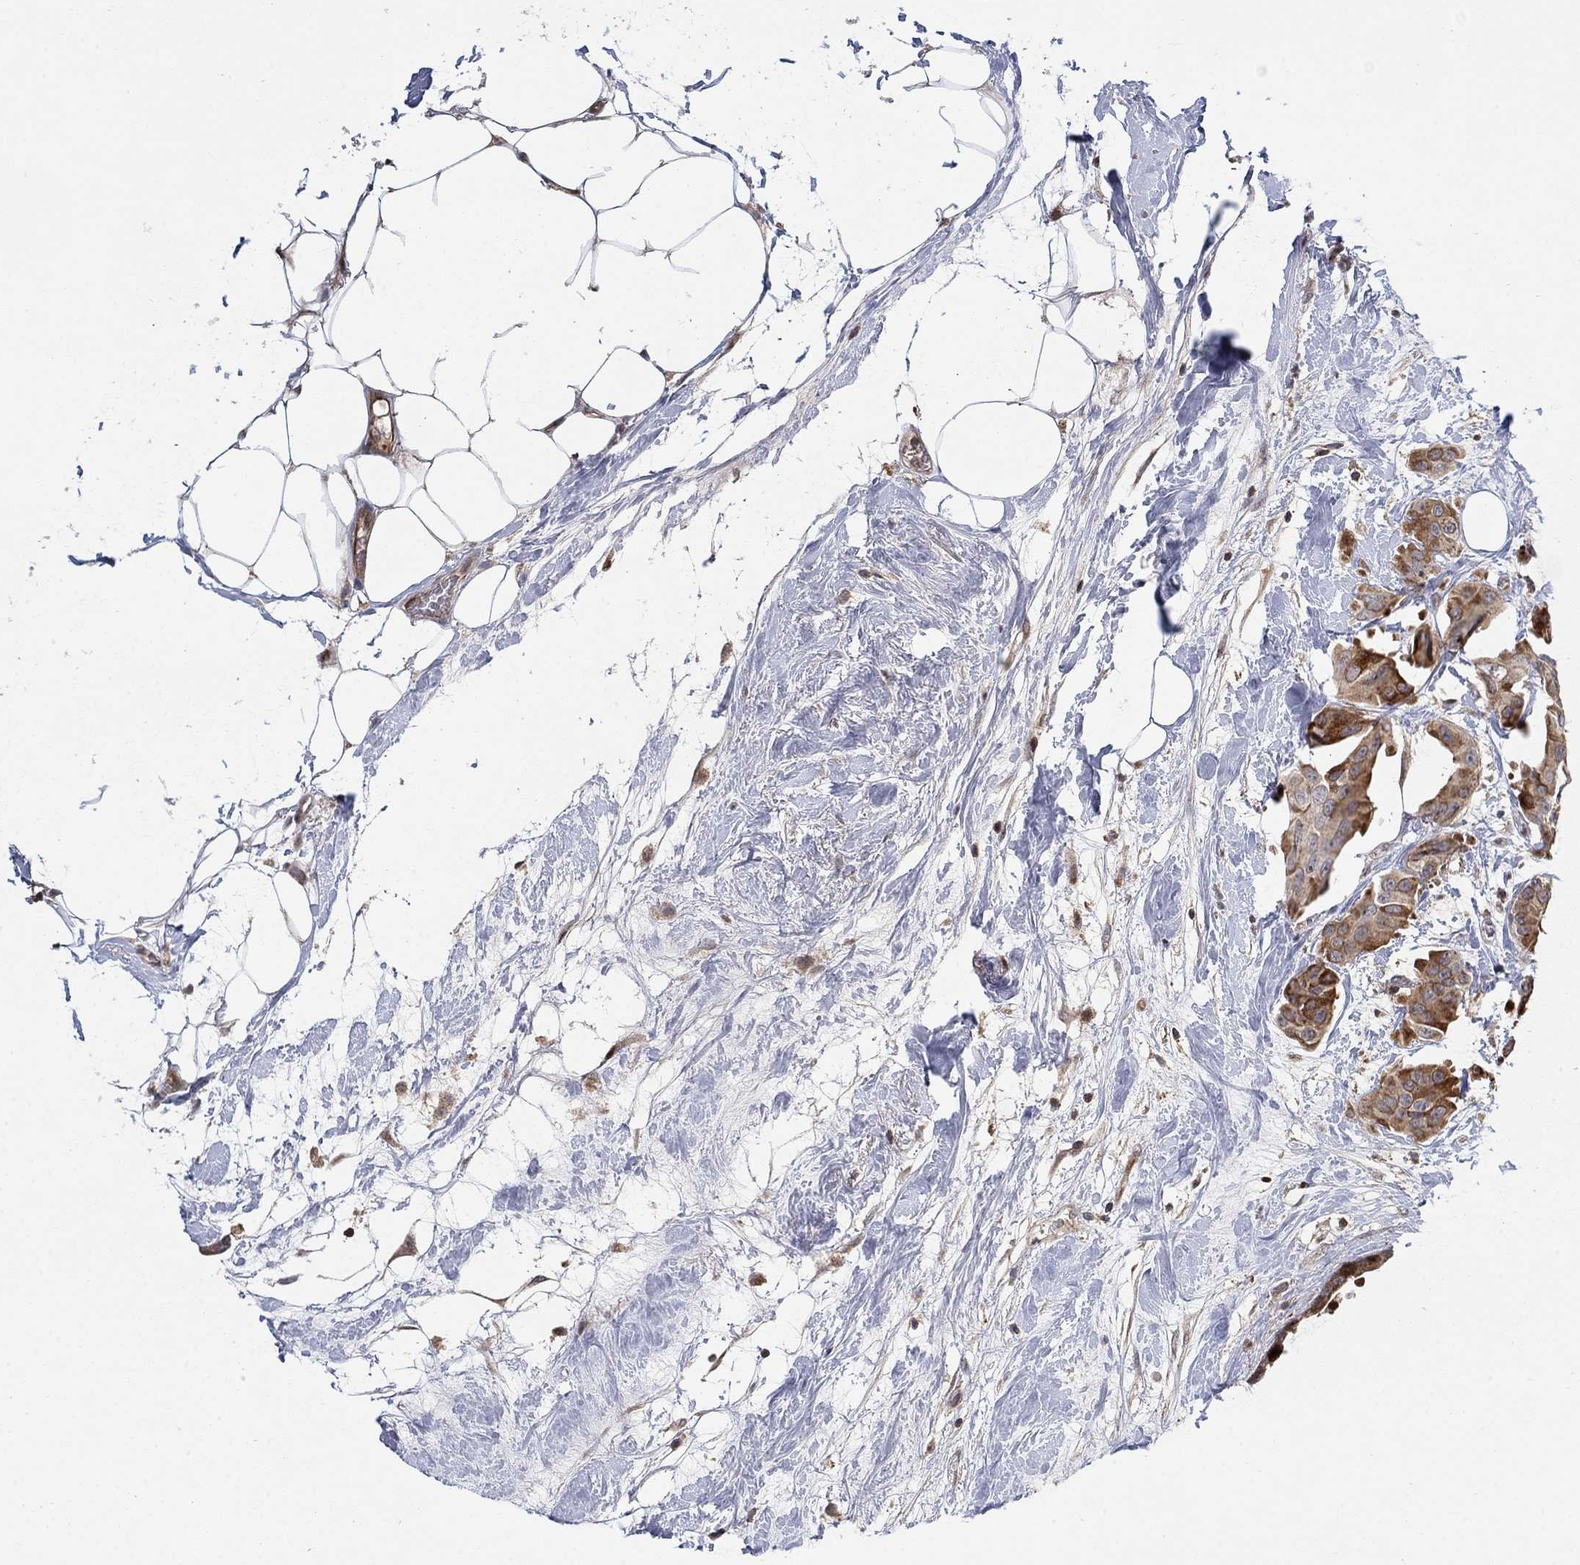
{"staining": {"intensity": "strong", "quantity": "25%-75%", "location": "cytoplasmic/membranous"}, "tissue": "breast cancer", "cell_type": "Tumor cells", "image_type": "cancer", "snomed": [{"axis": "morphology", "description": "Duct carcinoma"}, {"axis": "topography", "description": "Breast"}], "caption": "Breast invasive ductal carcinoma tissue displays strong cytoplasmic/membranous positivity in approximately 25%-75% of tumor cells (IHC, brightfield microscopy, high magnification).", "gene": "LPCAT4", "patient": {"sex": "female", "age": 45}}